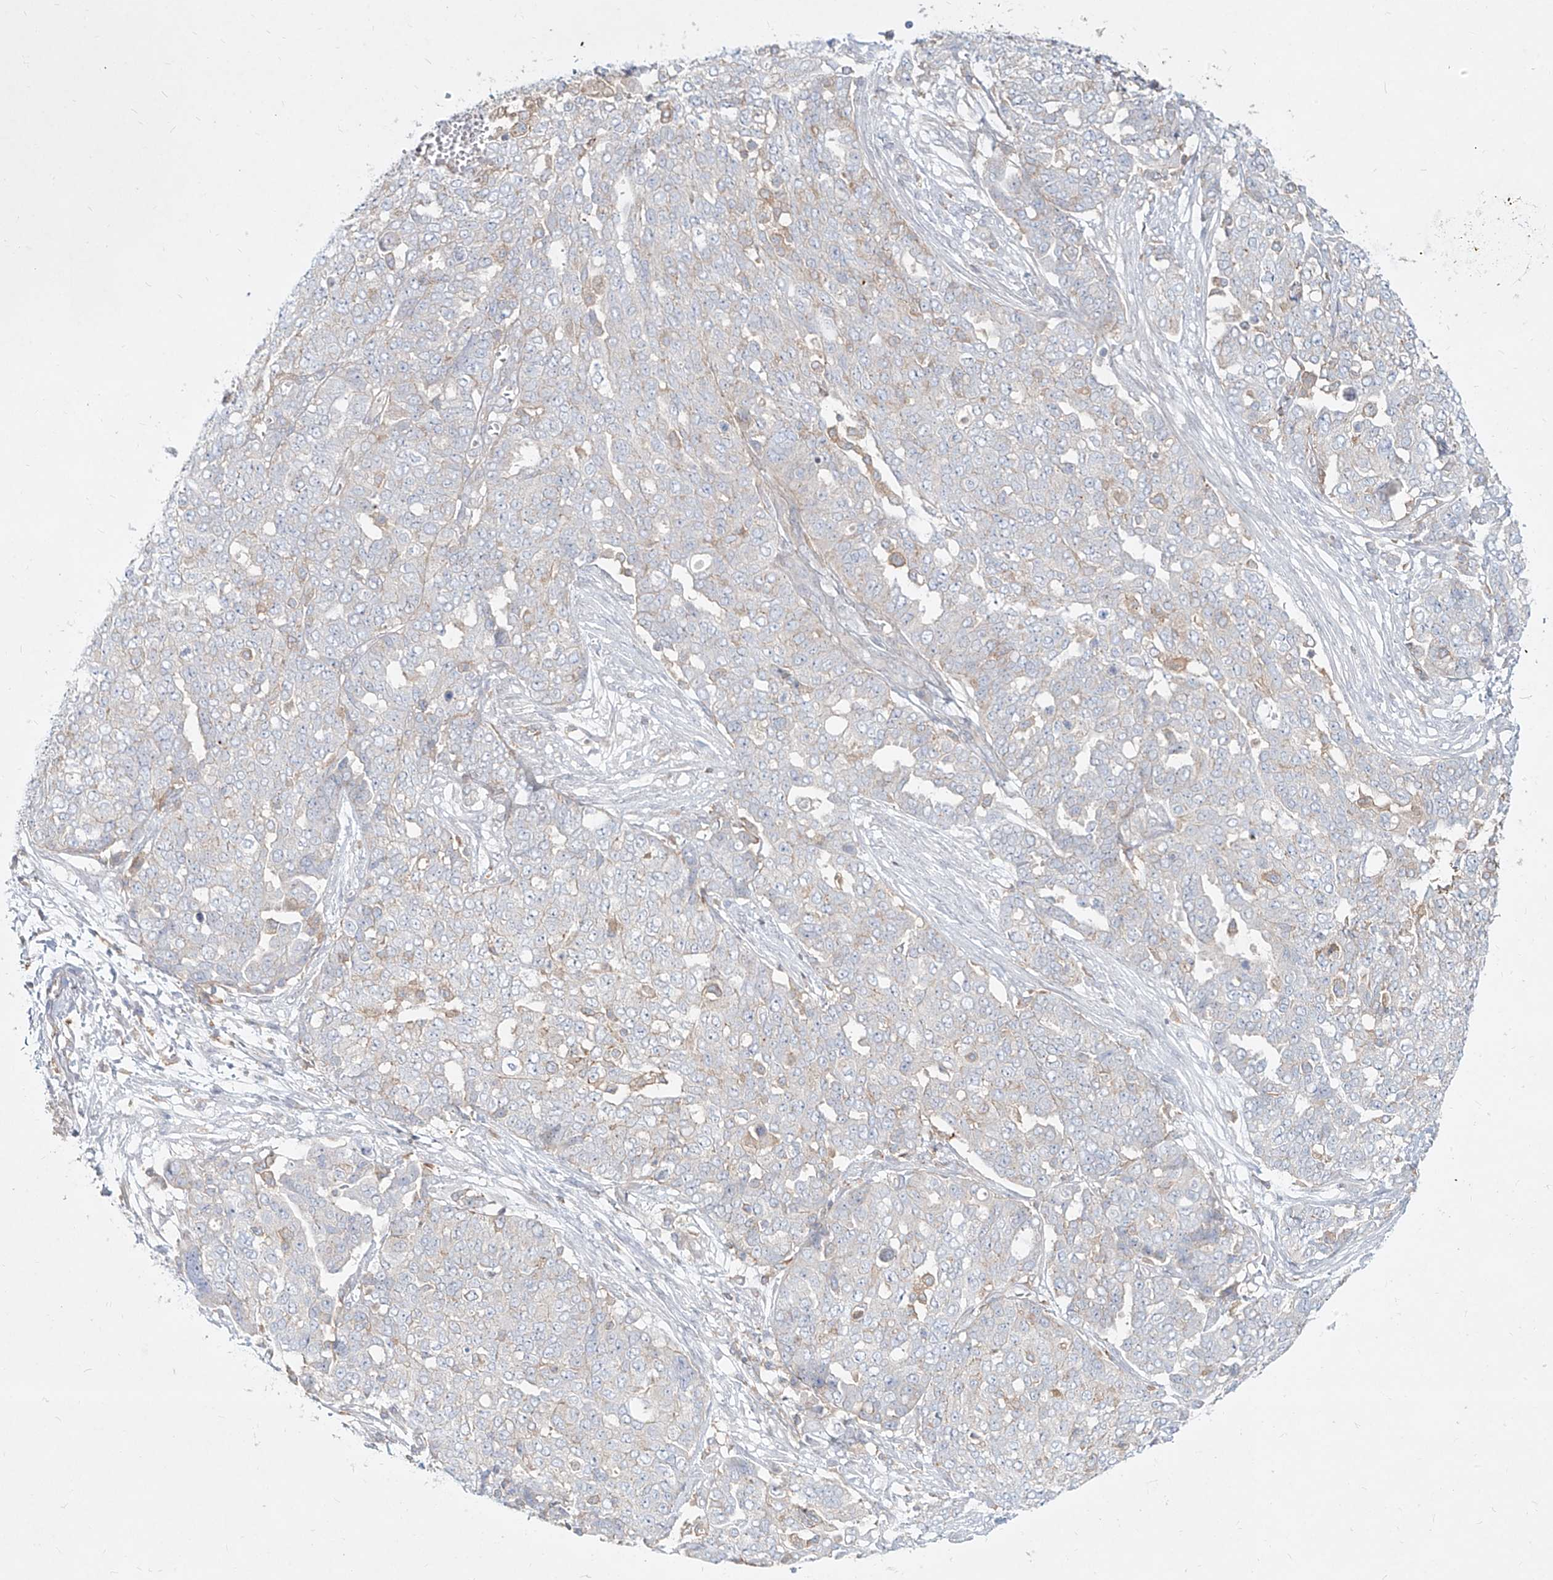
{"staining": {"intensity": "negative", "quantity": "none", "location": "none"}, "tissue": "ovarian cancer", "cell_type": "Tumor cells", "image_type": "cancer", "snomed": [{"axis": "morphology", "description": "Cystadenocarcinoma, serous, NOS"}, {"axis": "topography", "description": "Soft tissue"}, {"axis": "topography", "description": "Ovary"}], "caption": "This histopathology image is of ovarian cancer stained with immunohistochemistry to label a protein in brown with the nuclei are counter-stained blue. There is no positivity in tumor cells. (DAB (3,3'-diaminobenzidine) immunohistochemistry, high magnification).", "gene": "SLC2A12", "patient": {"sex": "female", "age": 57}}